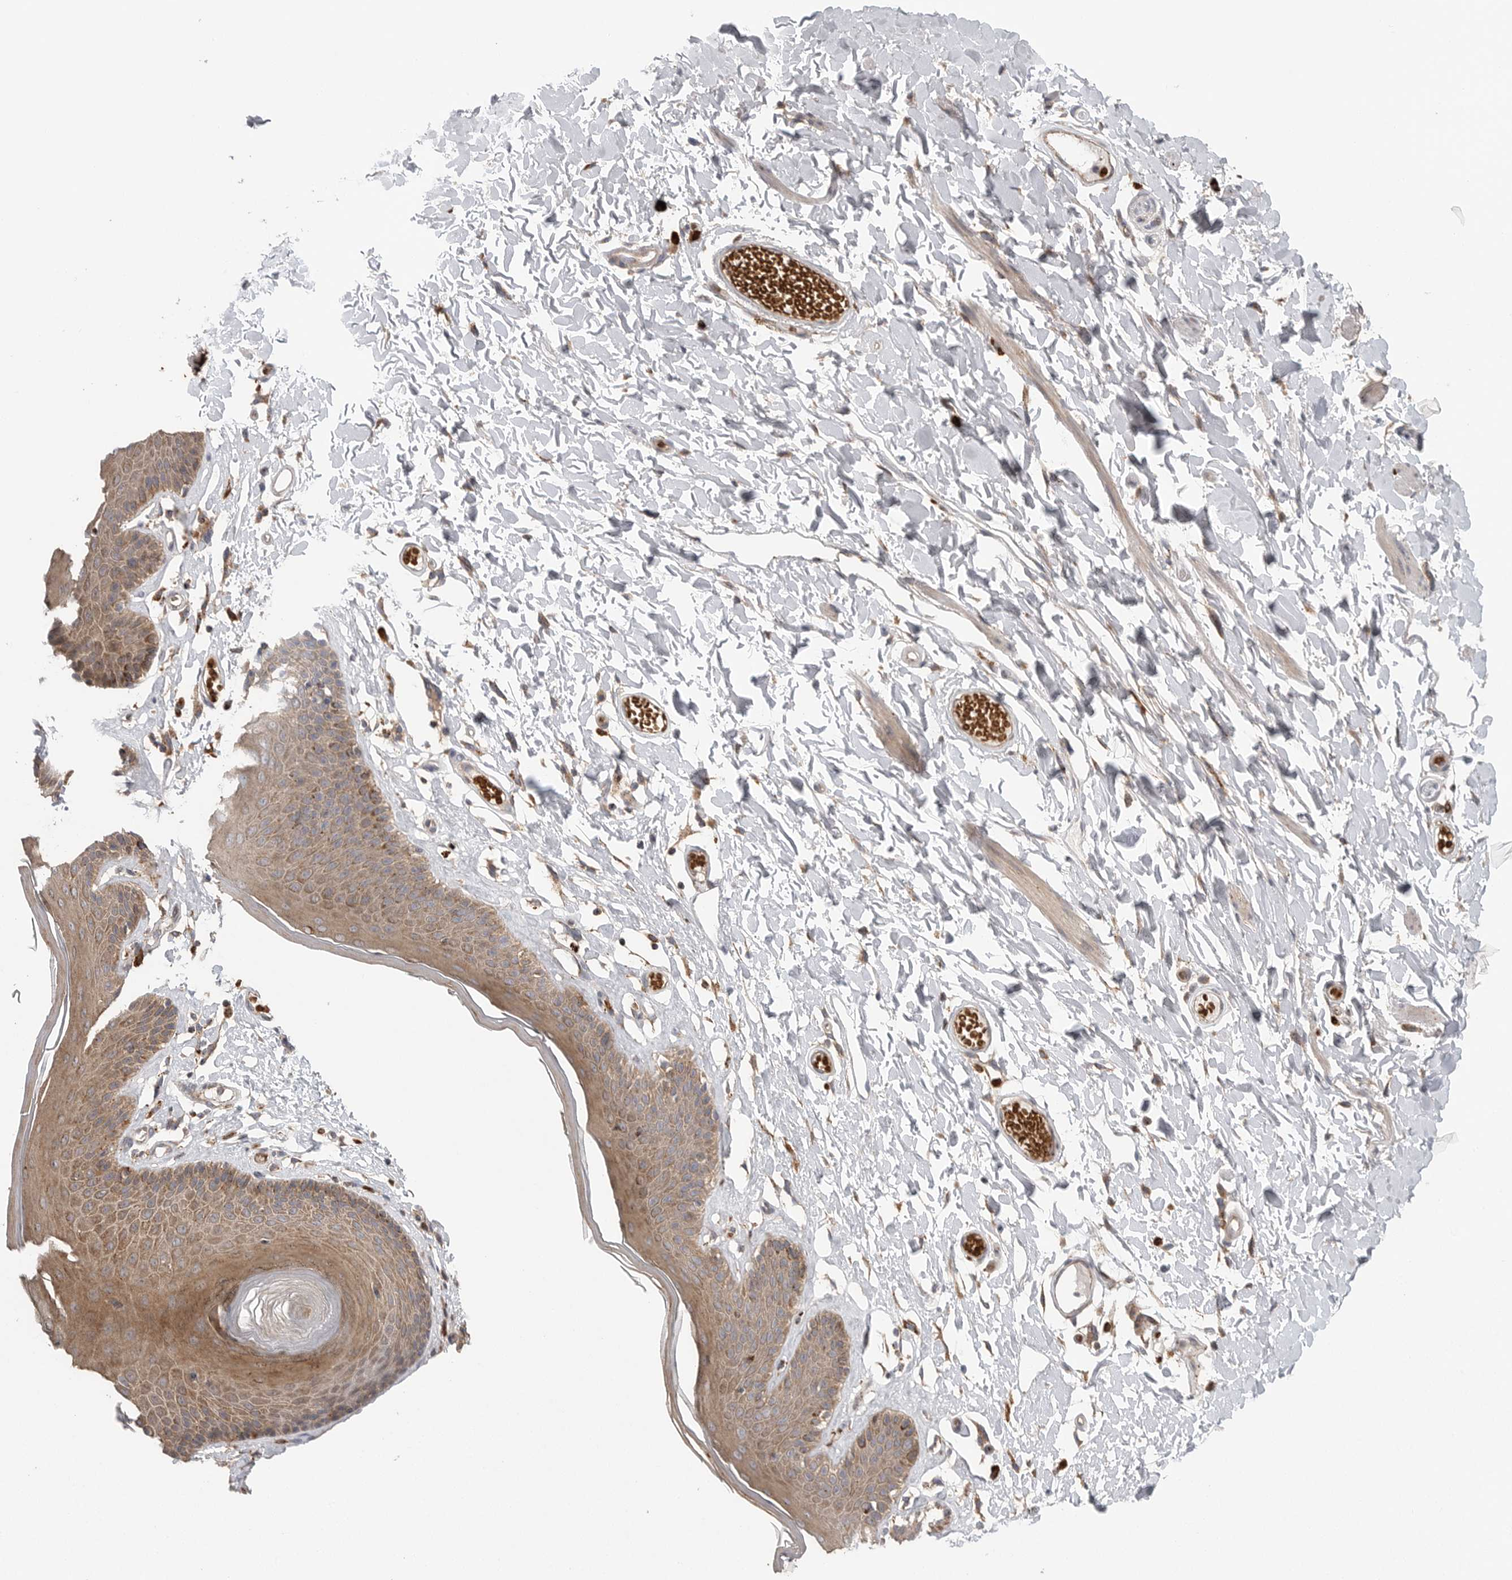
{"staining": {"intensity": "moderate", "quantity": ">75%", "location": "cytoplasmic/membranous"}, "tissue": "skin", "cell_type": "Epidermal cells", "image_type": "normal", "snomed": [{"axis": "morphology", "description": "Normal tissue, NOS"}, {"axis": "topography", "description": "Vulva"}], "caption": "Immunohistochemical staining of unremarkable human skin shows medium levels of moderate cytoplasmic/membranous positivity in about >75% of epidermal cells. (DAB IHC, brown staining for protein, blue staining for nuclei).", "gene": "GALNS", "patient": {"sex": "female", "age": 73}}